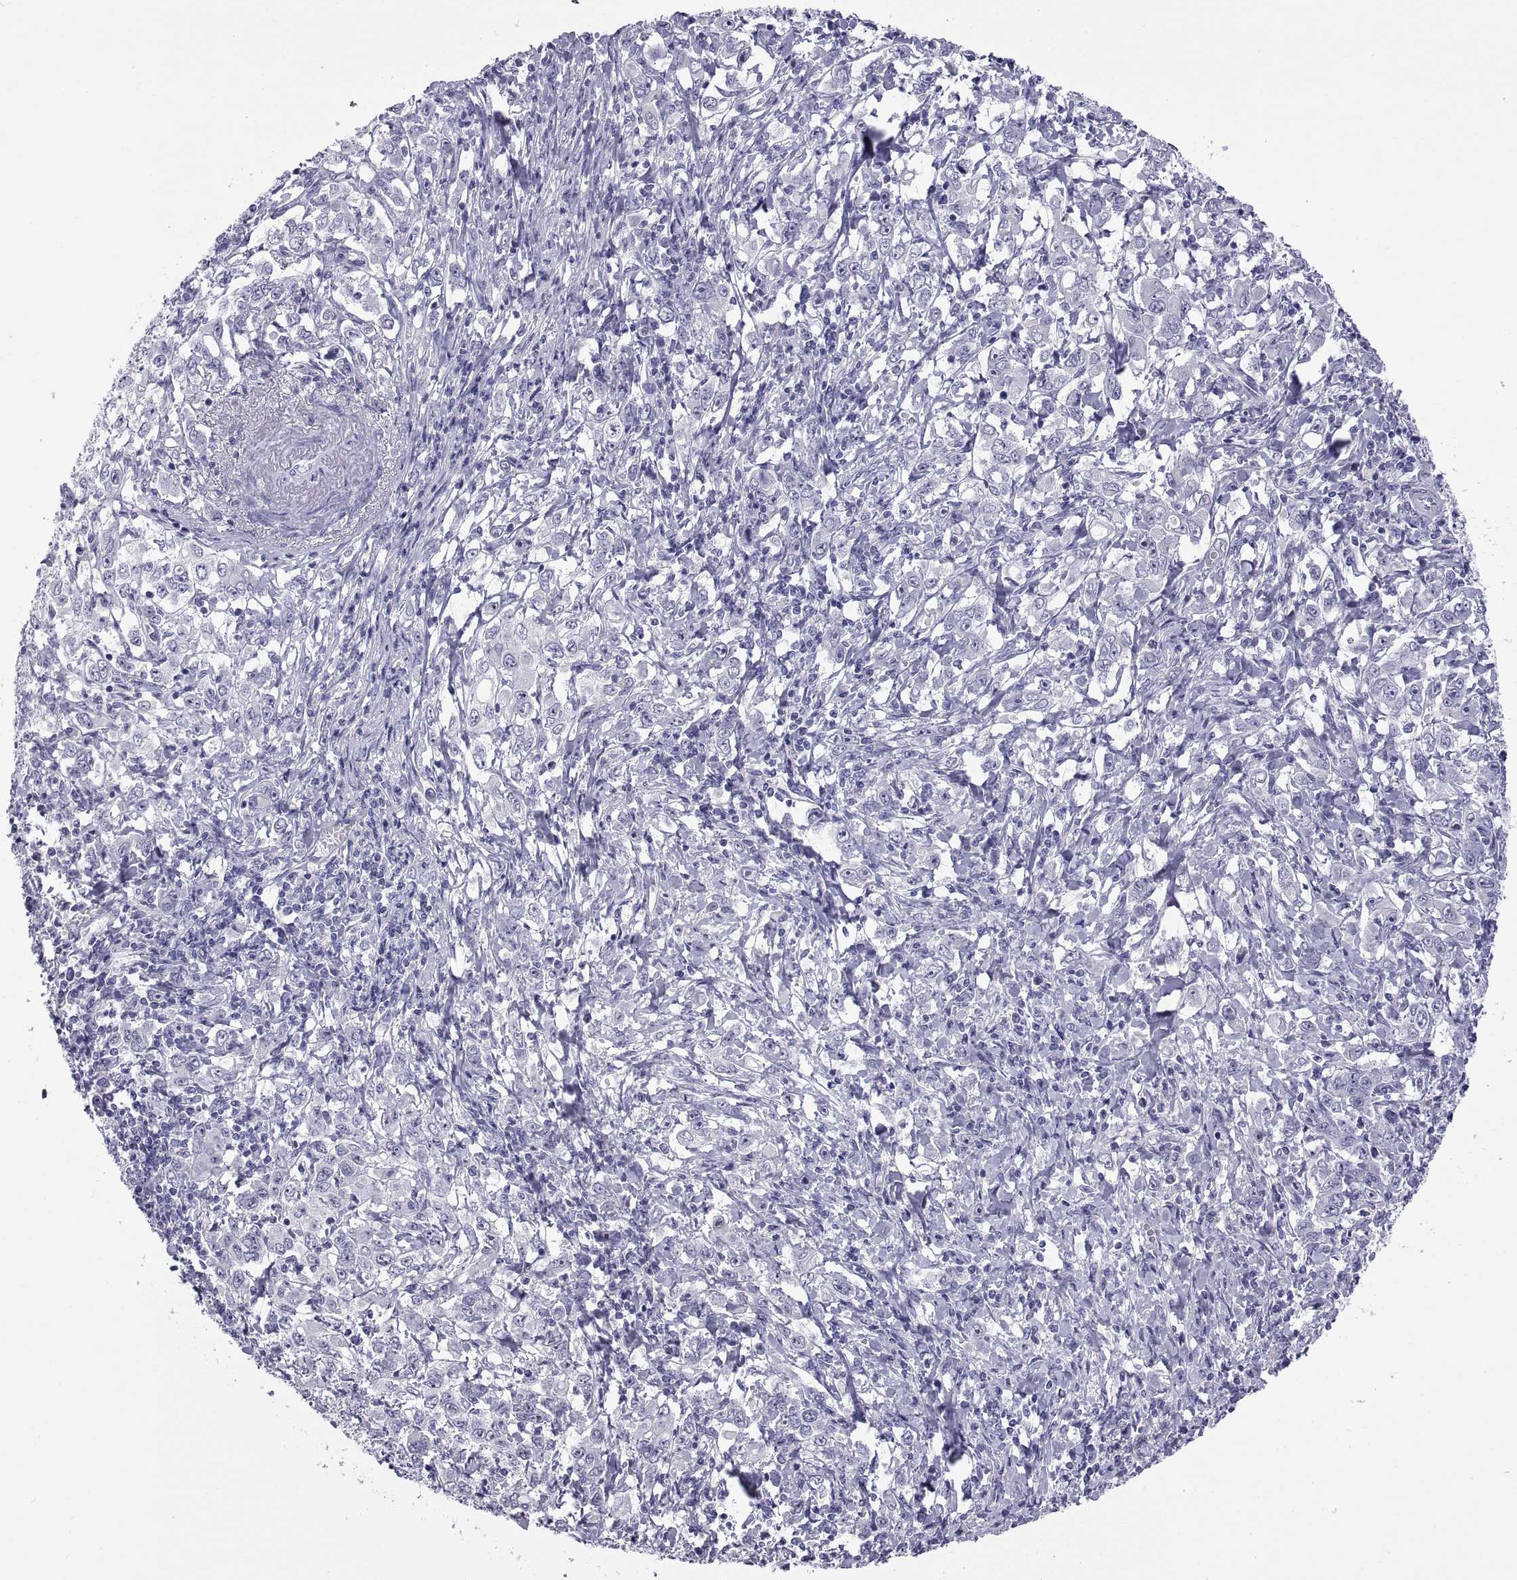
{"staining": {"intensity": "negative", "quantity": "none", "location": "none"}, "tissue": "stomach cancer", "cell_type": "Tumor cells", "image_type": "cancer", "snomed": [{"axis": "morphology", "description": "Adenocarcinoma, NOS"}, {"axis": "topography", "description": "Stomach, lower"}], "caption": "Micrograph shows no significant protein staining in tumor cells of stomach cancer. (Brightfield microscopy of DAB IHC at high magnification).", "gene": "VSX2", "patient": {"sex": "female", "age": 72}}